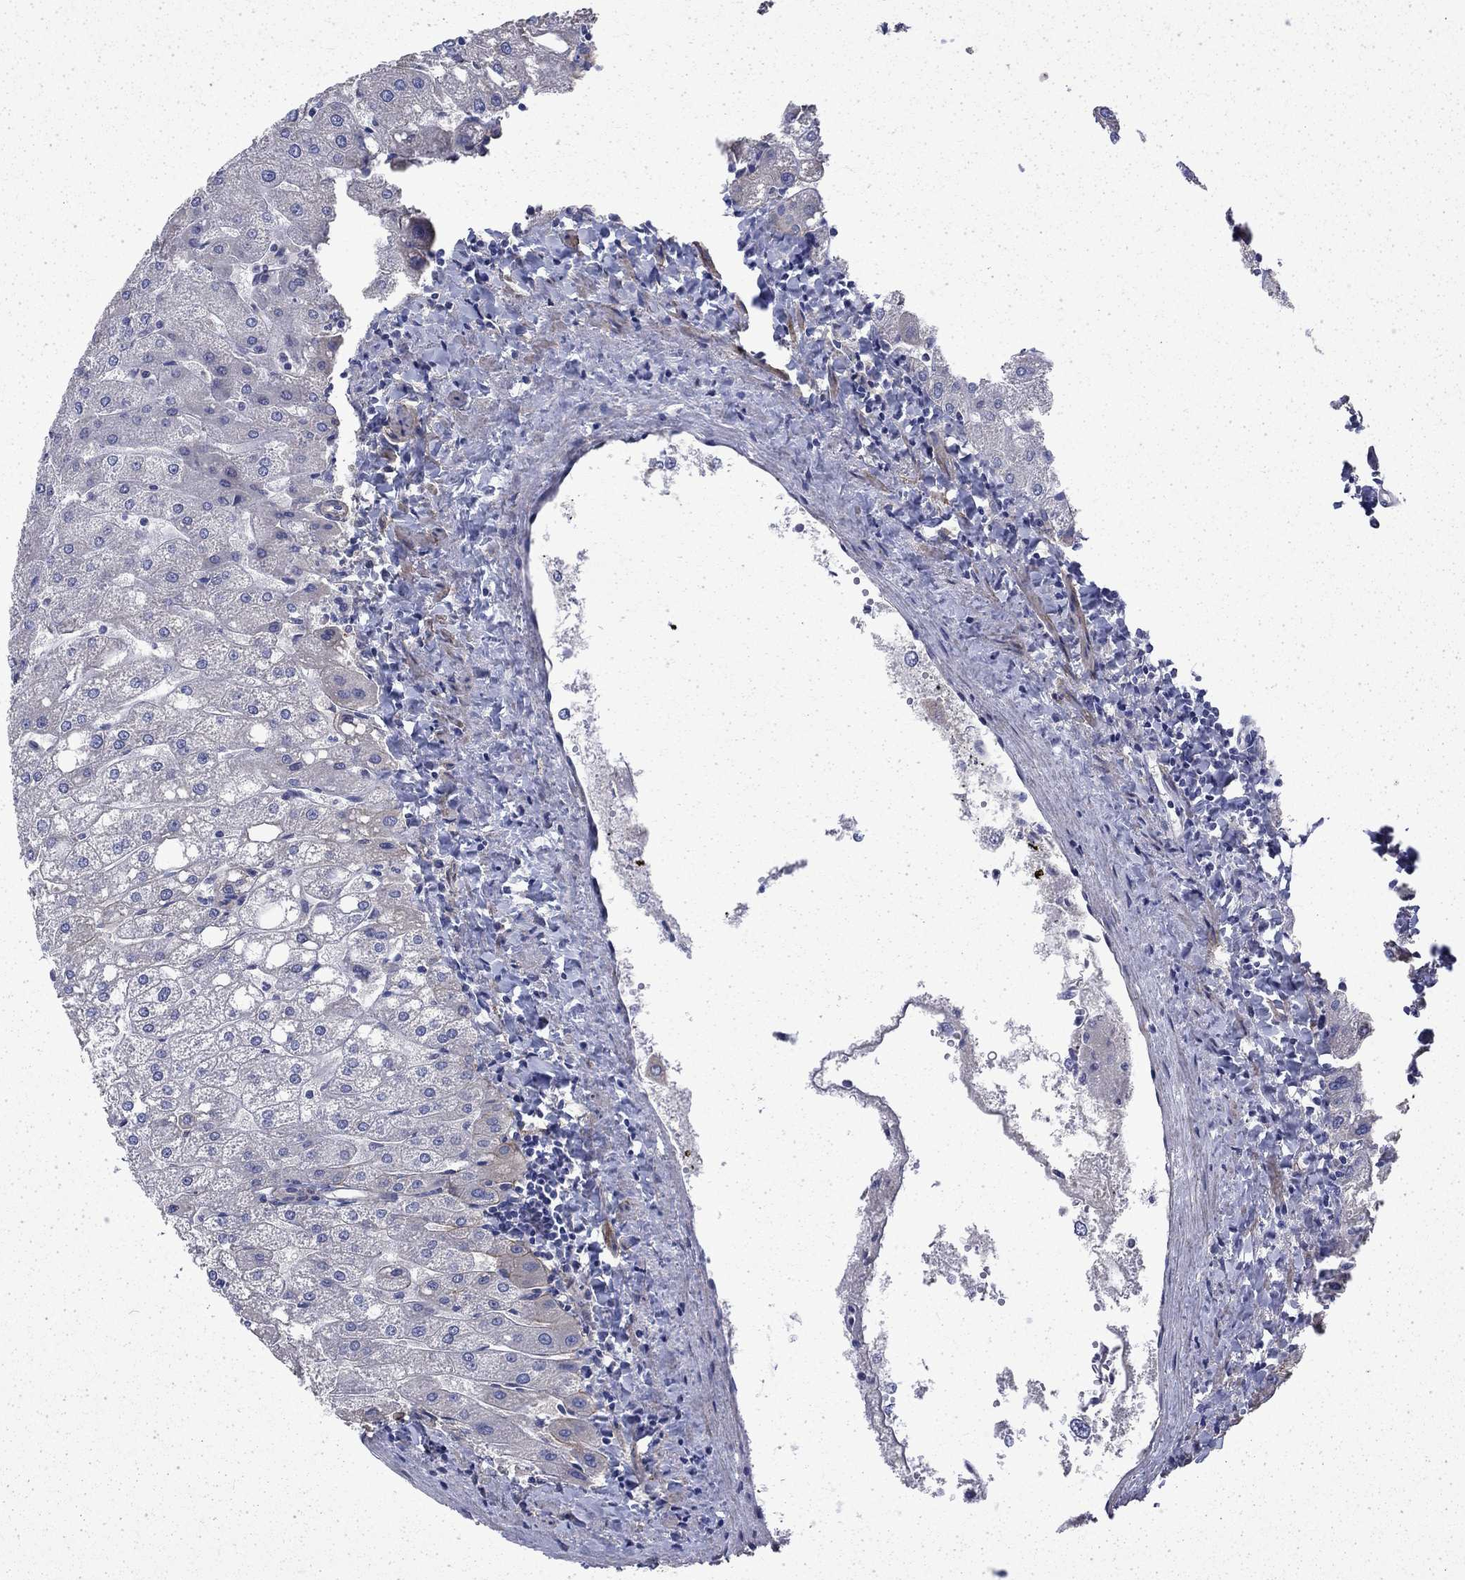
{"staining": {"intensity": "negative", "quantity": "none", "location": "none"}, "tissue": "liver", "cell_type": "Cholangiocytes", "image_type": "normal", "snomed": [{"axis": "morphology", "description": "Normal tissue, NOS"}, {"axis": "topography", "description": "Liver"}], "caption": "Immunohistochemistry of unremarkable liver exhibits no staining in cholangiocytes. The staining was performed using DAB (3,3'-diaminobenzidine) to visualize the protein expression in brown, while the nuclei were stained in blue with hematoxylin (Magnification: 20x).", "gene": "DTNA", "patient": {"sex": "male", "age": 67}}